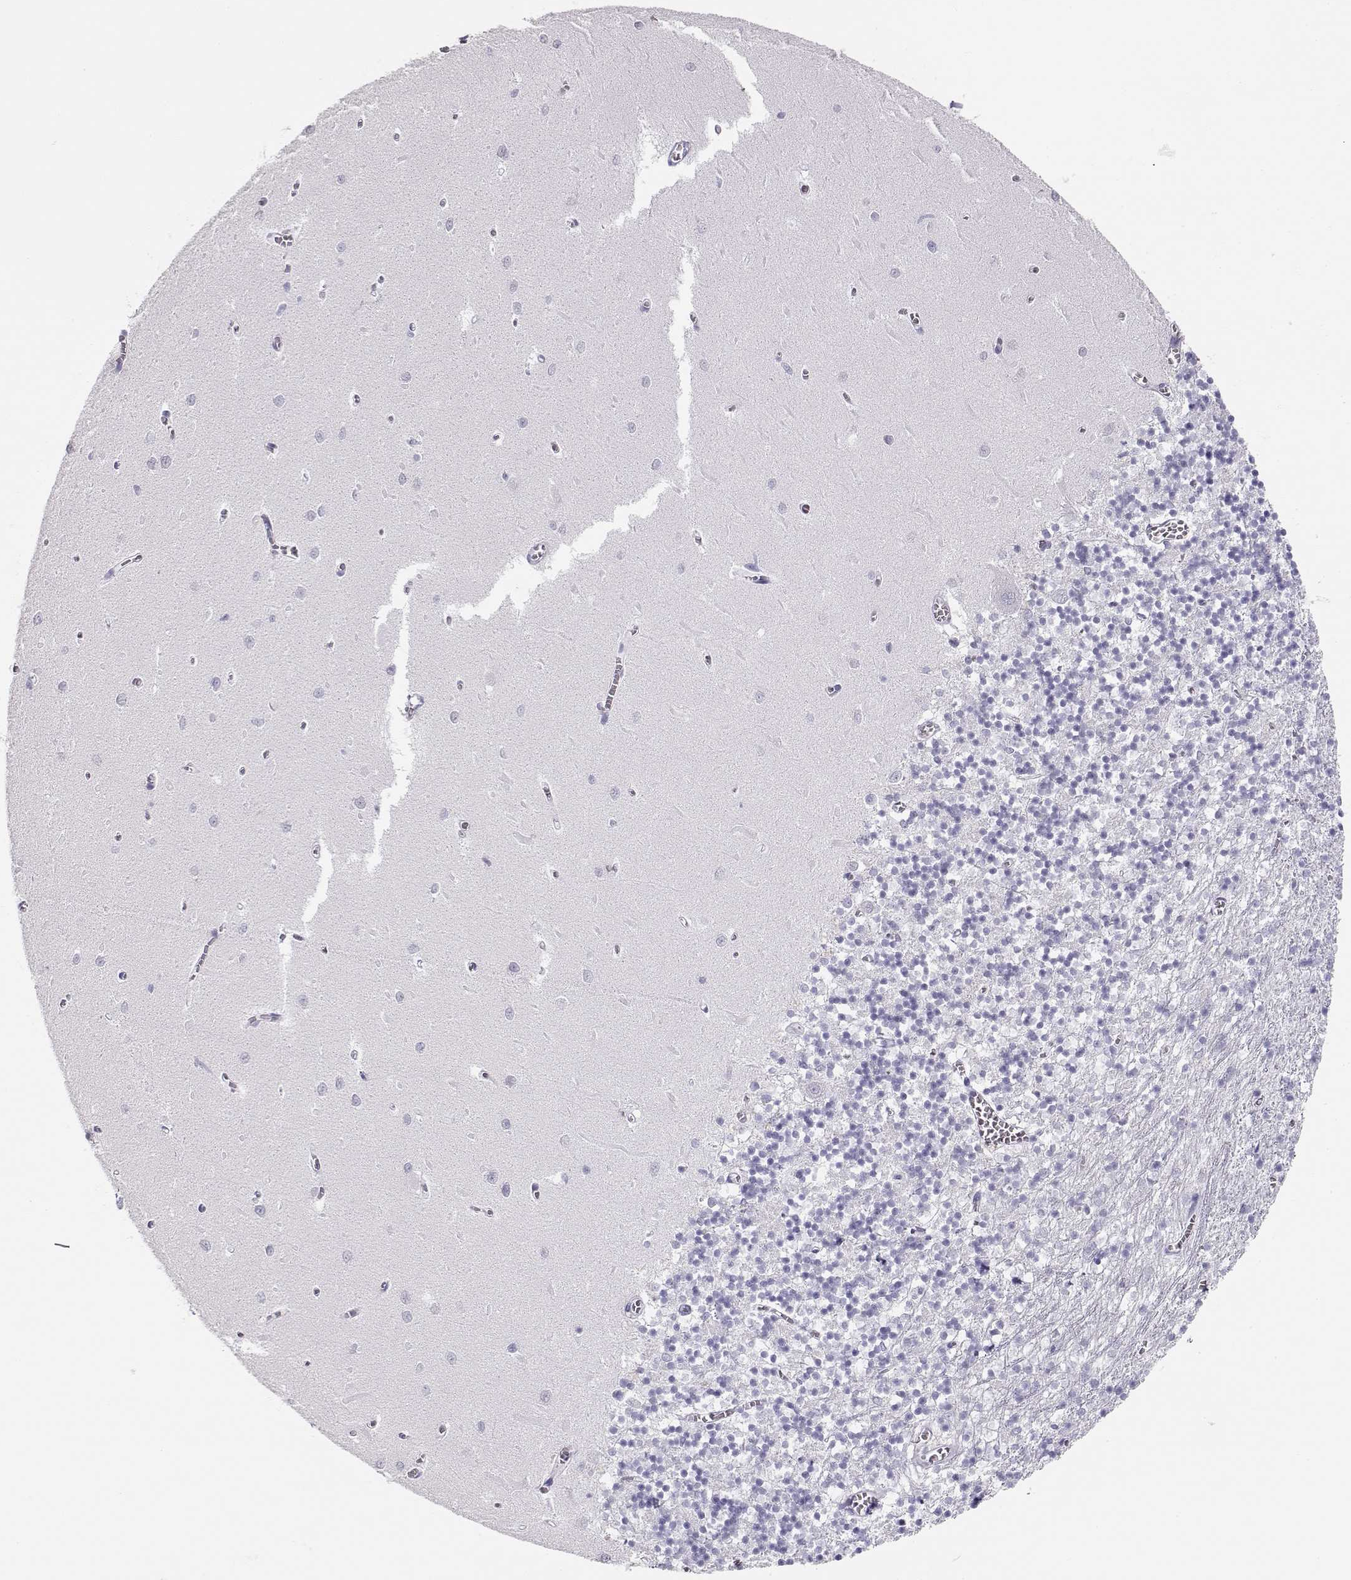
{"staining": {"intensity": "negative", "quantity": "none", "location": "none"}, "tissue": "cerebellum", "cell_type": "Cells in granular layer", "image_type": "normal", "snomed": [{"axis": "morphology", "description": "Normal tissue, NOS"}, {"axis": "topography", "description": "Cerebellum"}], "caption": "Immunohistochemical staining of benign cerebellum reveals no significant positivity in cells in granular layer.", "gene": "TKTL1", "patient": {"sex": "female", "age": 64}}